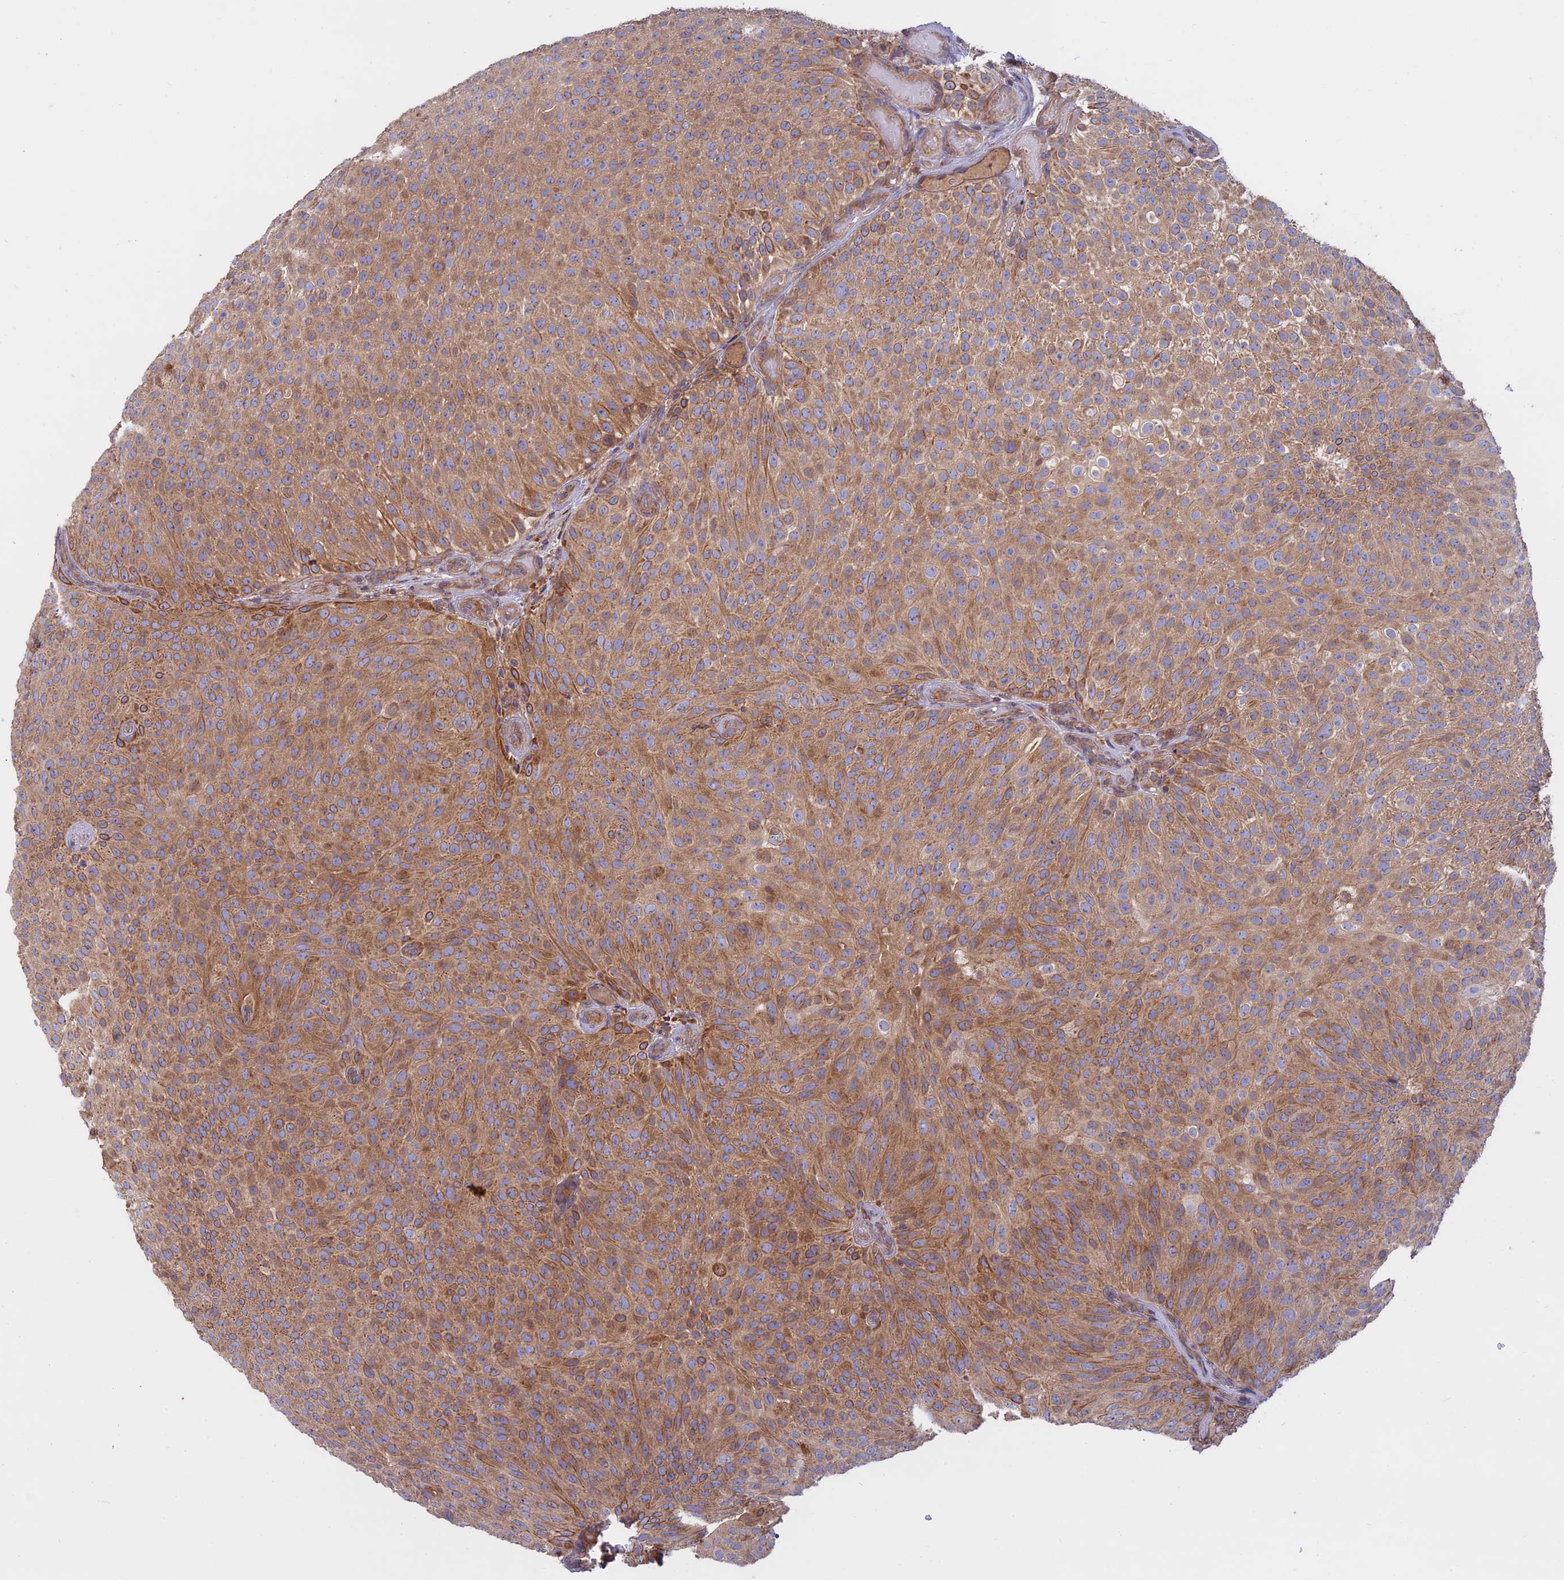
{"staining": {"intensity": "moderate", "quantity": ">75%", "location": "cytoplasmic/membranous"}, "tissue": "urothelial cancer", "cell_type": "Tumor cells", "image_type": "cancer", "snomed": [{"axis": "morphology", "description": "Urothelial carcinoma, Low grade"}, {"axis": "topography", "description": "Urinary bladder"}], "caption": "Urothelial carcinoma (low-grade) was stained to show a protein in brown. There is medium levels of moderate cytoplasmic/membranous staining in approximately >75% of tumor cells. (DAB IHC with brightfield microscopy, high magnification).", "gene": "TMEM208", "patient": {"sex": "male", "age": 78}}